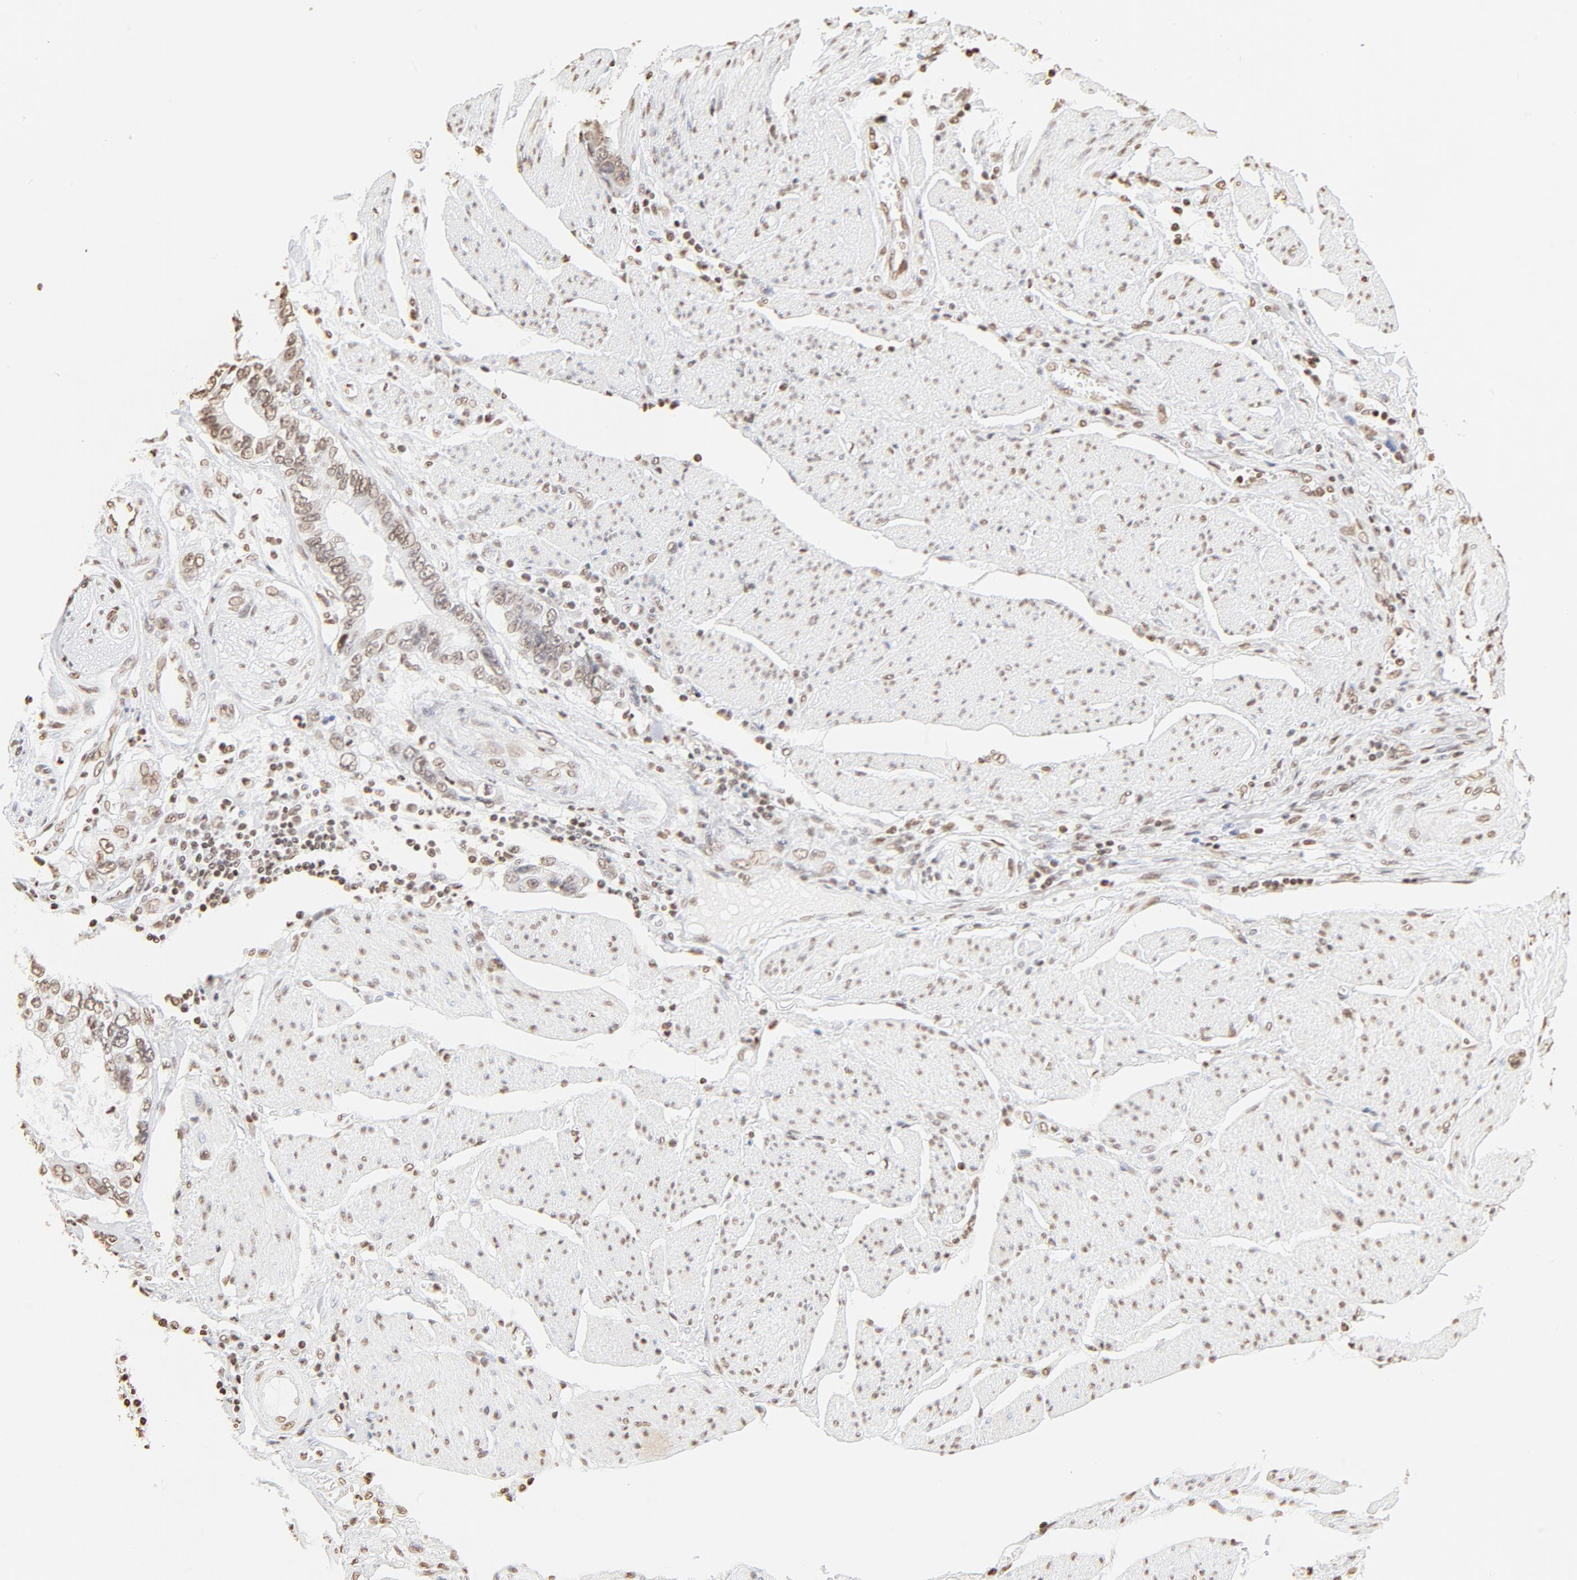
{"staining": {"intensity": "weak", "quantity": ">75%", "location": "nuclear"}, "tissue": "stomach cancer", "cell_type": "Tumor cells", "image_type": "cancer", "snomed": [{"axis": "morphology", "description": "Adenocarcinoma, NOS"}, {"axis": "topography", "description": "Pancreas"}, {"axis": "topography", "description": "Stomach, upper"}], "caption": "A high-resolution photomicrograph shows IHC staining of stomach cancer (adenocarcinoma), which displays weak nuclear expression in approximately >75% of tumor cells. (Stains: DAB (3,3'-diaminobenzidine) in brown, nuclei in blue, Microscopy: brightfield microscopy at high magnification).", "gene": "ZNF540", "patient": {"sex": "male", "age": 77}}